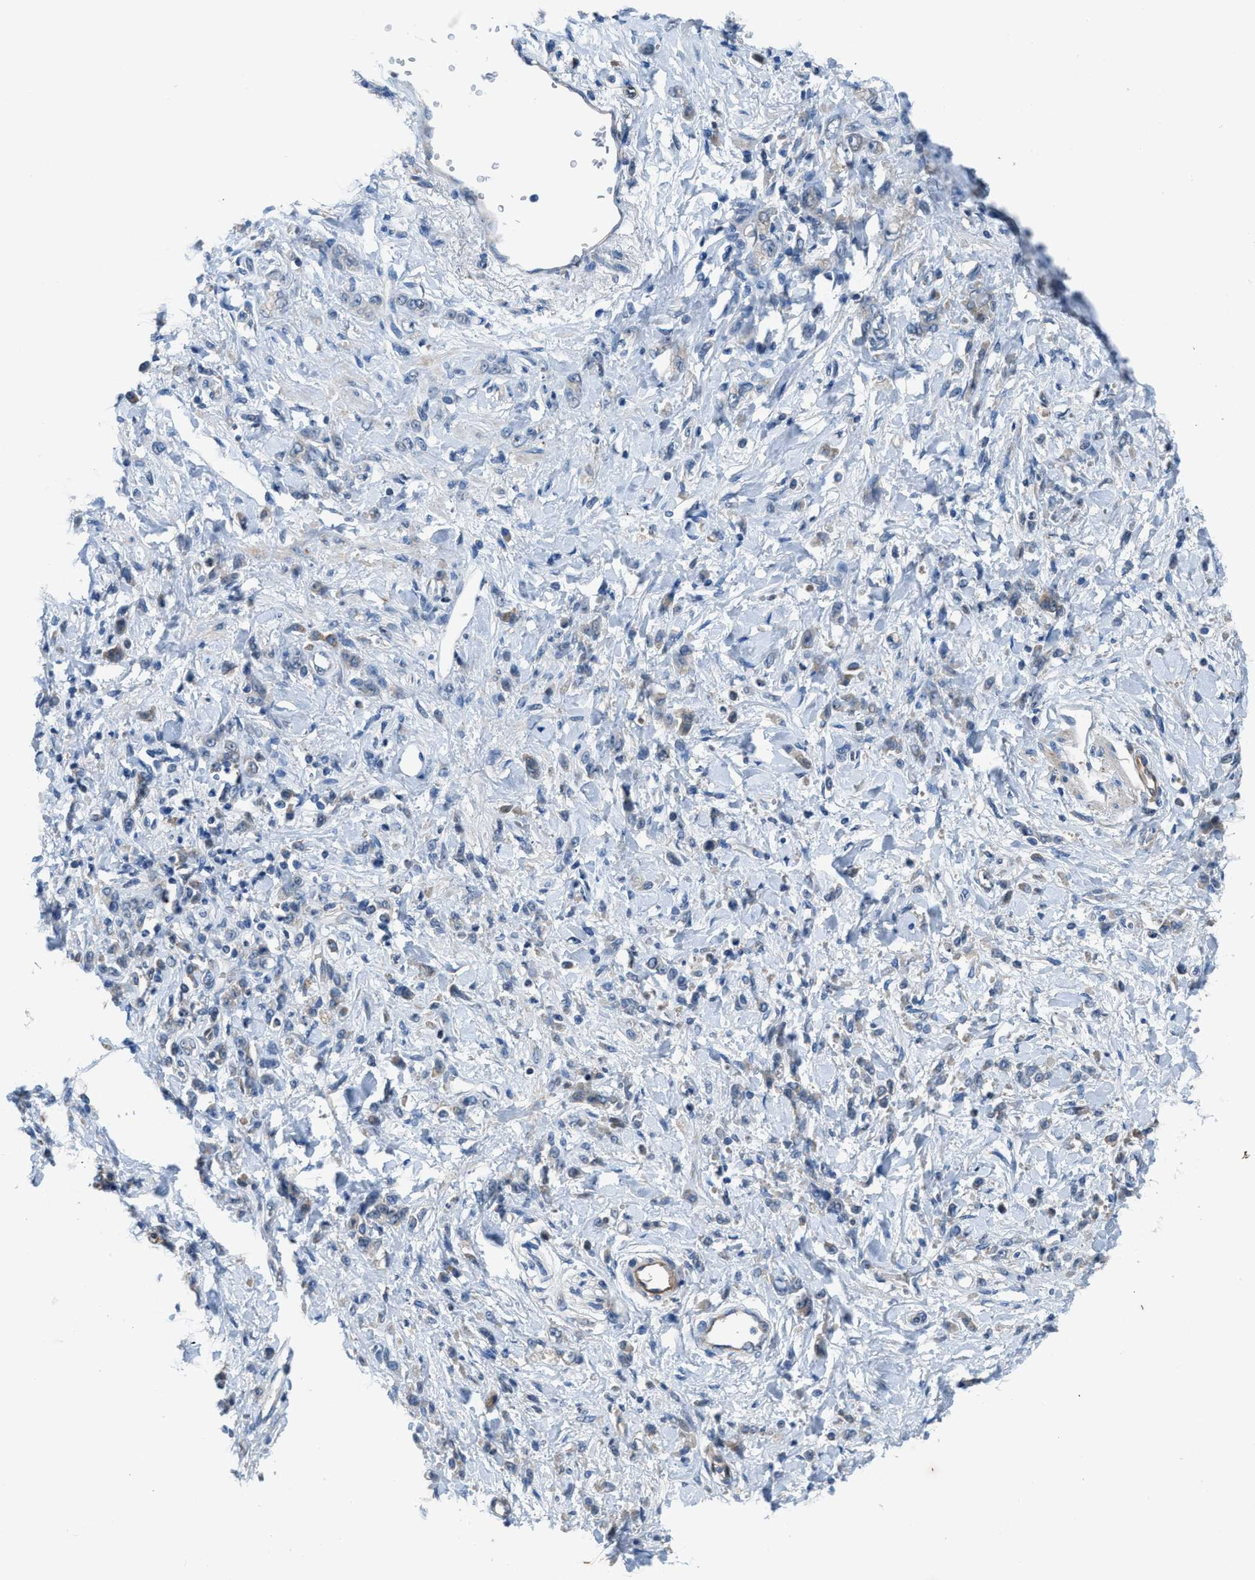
{"staining": {"intensity": "negative", "quantity": "none", "location": "none"}, "tissue": "stomach cancer", "cell_type": "Tumor cells", "image_type": "cancer", "snomed": [{"axis": "morphology", "description": "Normal tissue, NOS"}, {"axis": "morphology", "description": "Adenocarcinoma, NOS"}, {"axis": "topography", "description": "Stomach"}], "caption": "Adenocarcinoma (stomach) was stained to show a protein in brown. There is no significant staining in tumor cells.", "gene": "BAZ2B", "patient": {"sex": "male", "age": 82}}